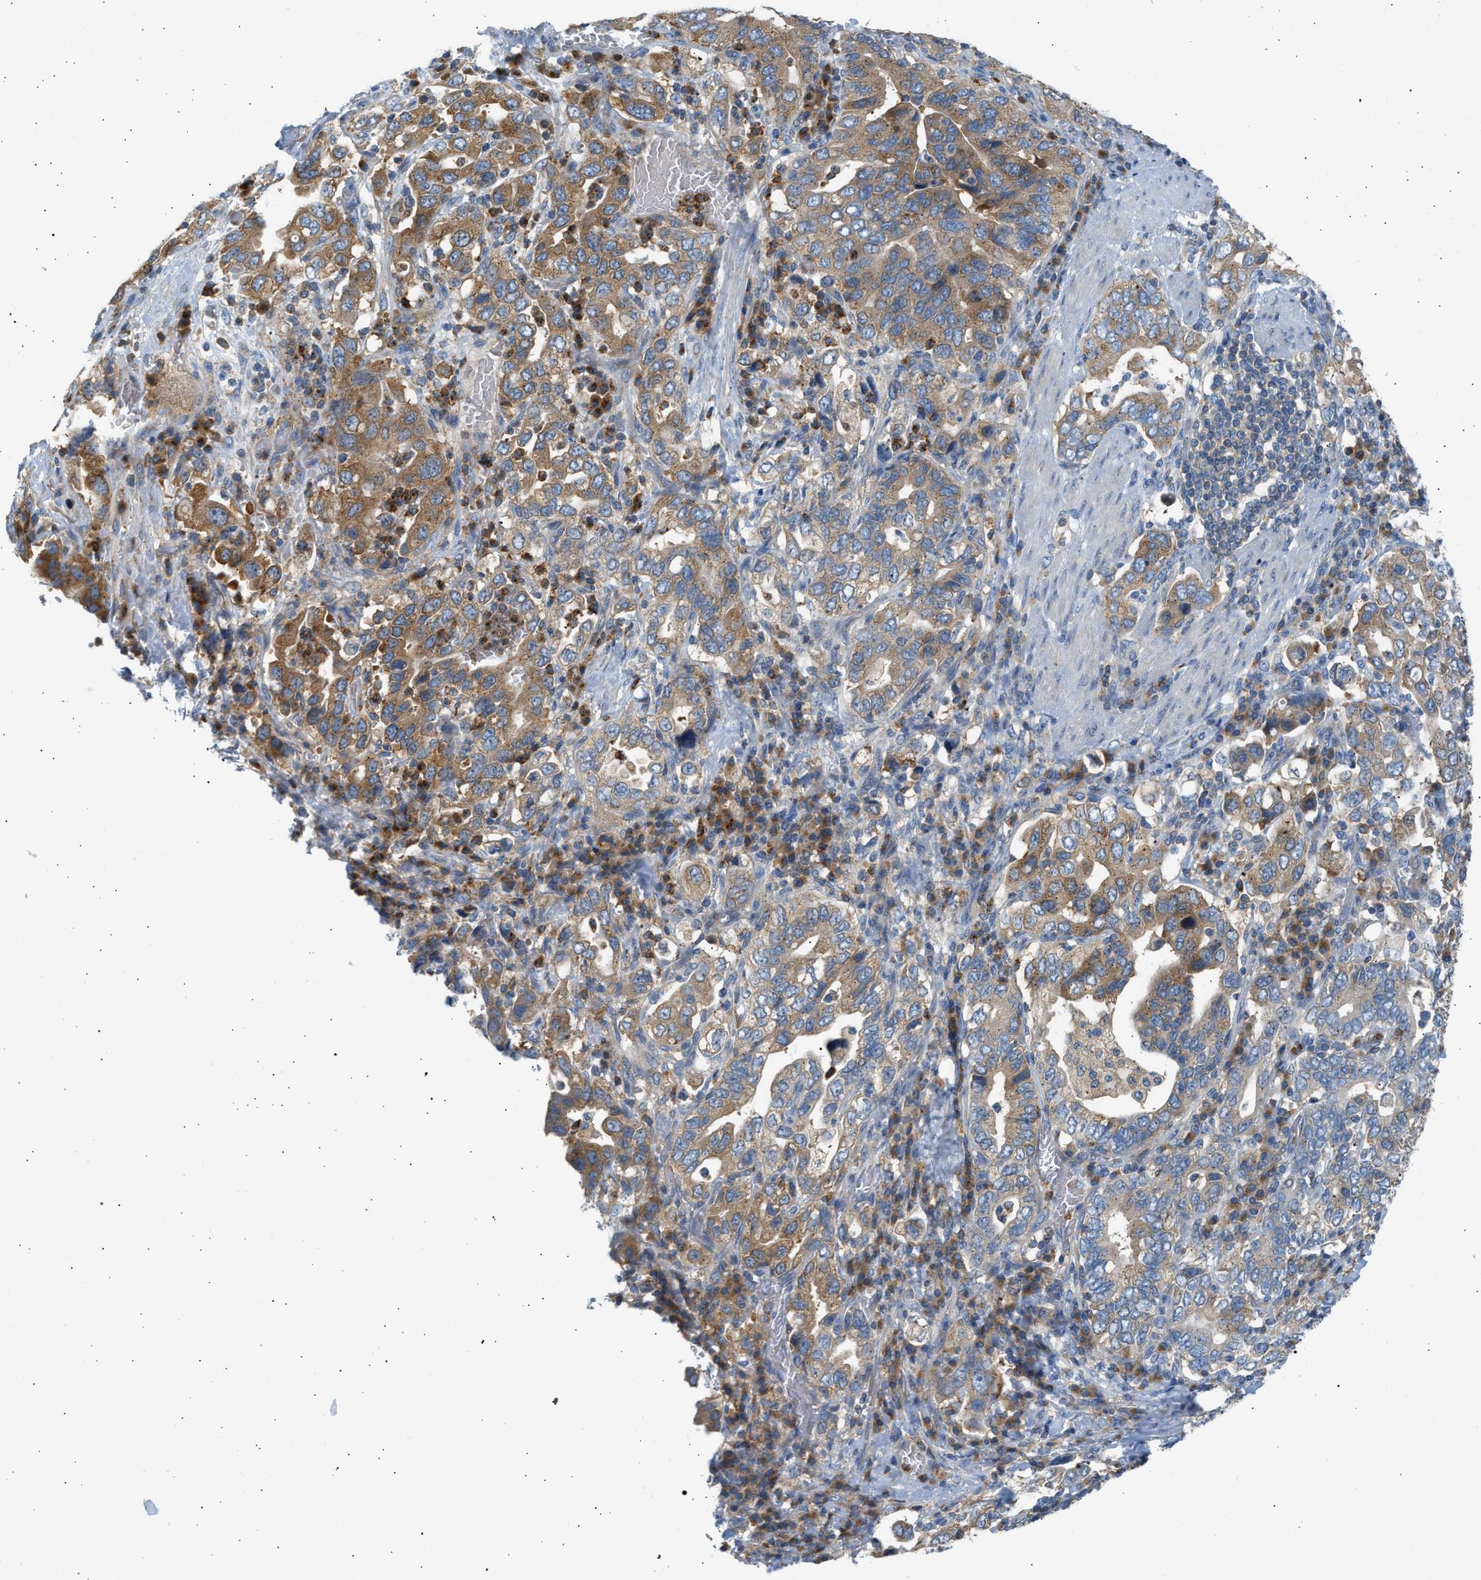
{"staining": {"intensity": "moderate", "quantity": ">75%", "location": "cytoplasmic/membranous"}, "tissue": "stomach cancer", "cell_type": "Tumor cells", "image_type": "cancer", "snomed": [{"axis": "morphology", "description": "Adenocarcinoma, NOS"}, {"axis": "topography", "description": "Stomach, upper"}], "caption": "A brown stain highlights moderate cytoplasmic/membranous positivity of a protein in stomach cancer (adenocarcinoma) tumor cells.", "gene": "TRIM50", "patient": {"sex": "male", "age": 62}}